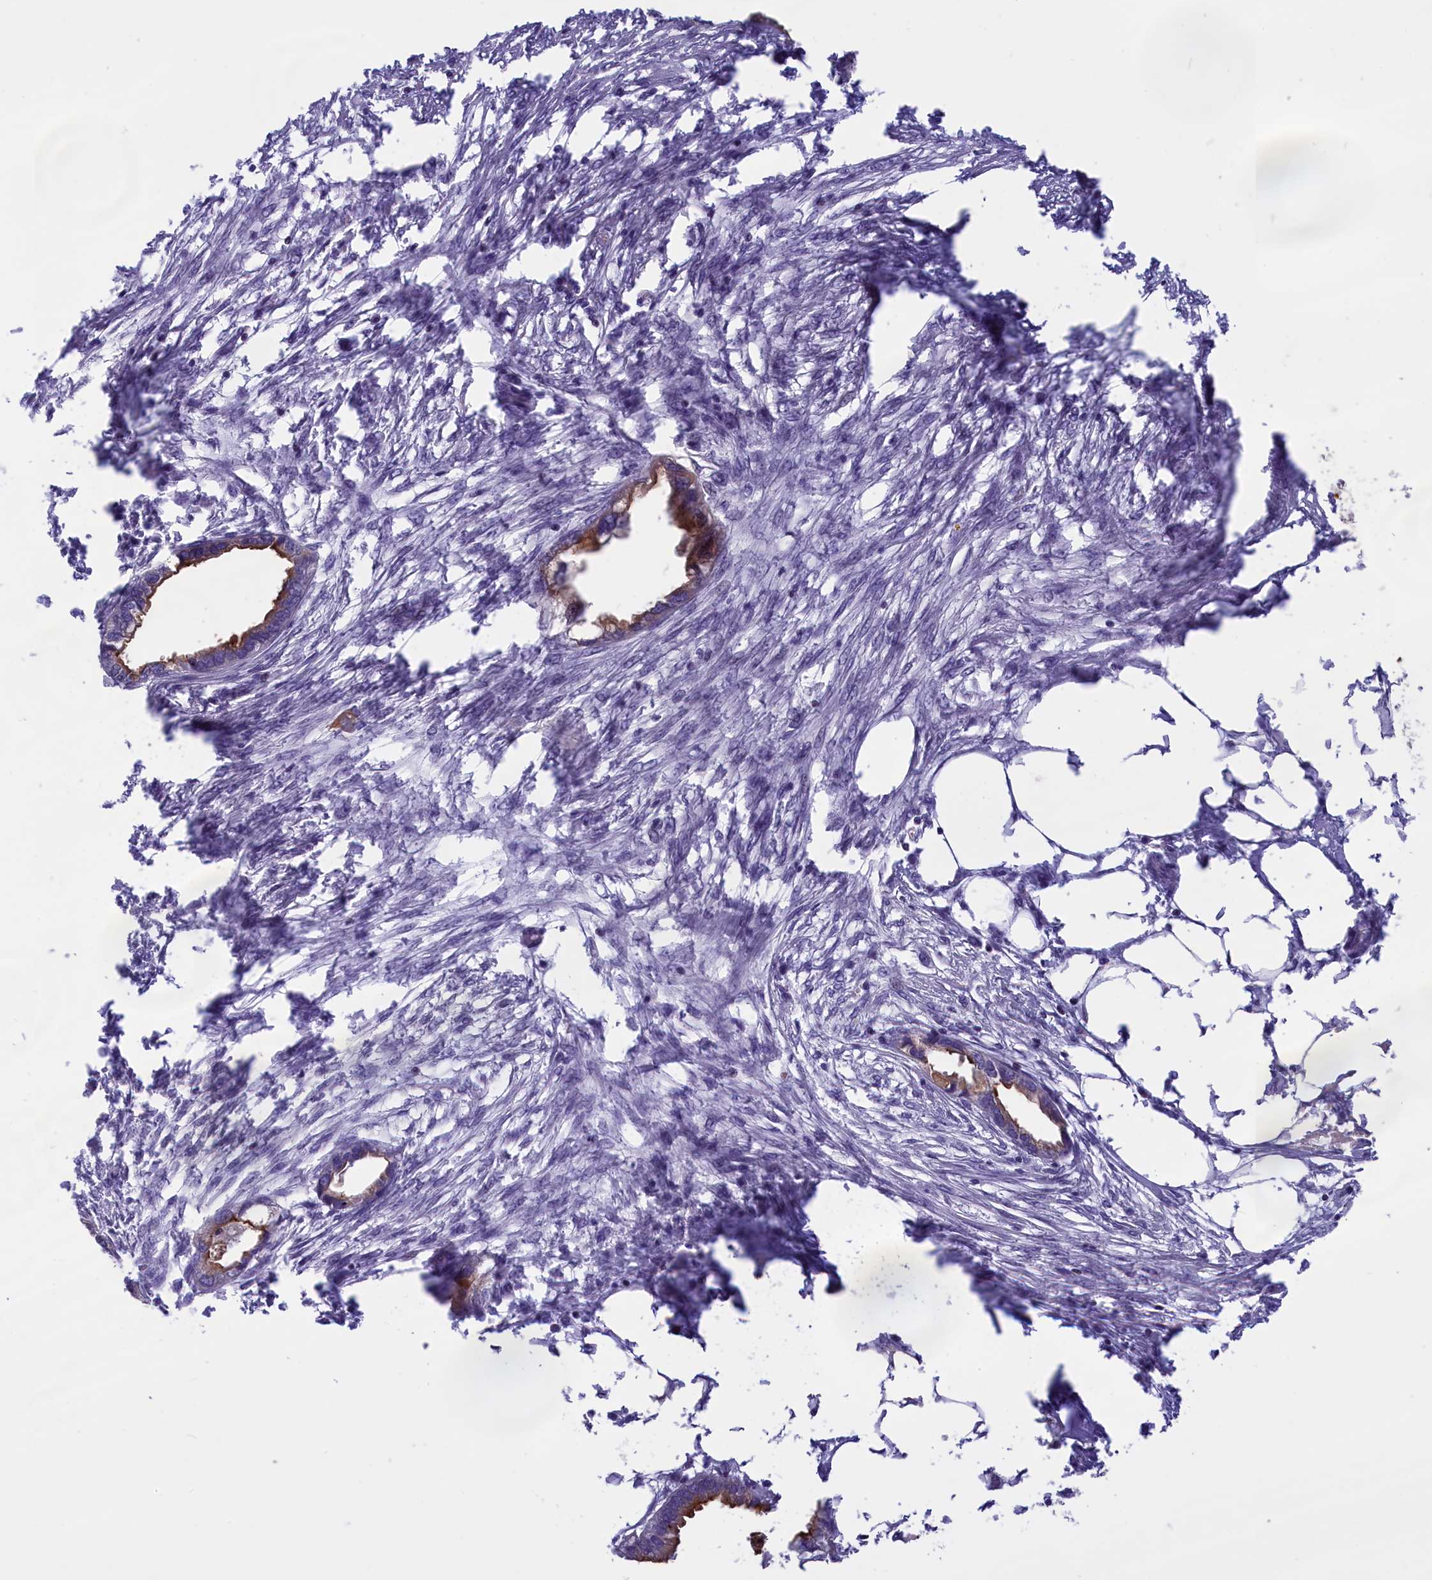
{"staining": {"intensity": "moderate", "quantity": "25%-75%", "location": "cytoplasmic/membranous"}, "tissue": "endometrial cancer", "cell_type": "Tumor cells", "image_type": "cancer", "snomed": [{"axis": "morphology", "description": "Adenocarcinoma, NOS"}, {"axis": "morphology", "description": "Adenocarcinoma, metastatic, NOS"}, {"axis": "topography", "description": "Adipose tissue"}, {"axis": "topography", "description": "Endometrium"}], "caption": "Immunohistochemistry (IHC) of metastatic adenocarcinoma (endometrial) exhibits medium levels of moderate cytoplasmic/membranous staining in approximately 25%-75% of tumor cells.", "gene": "SPIRE2", "patient": {"sex": "female", "age": 67}}